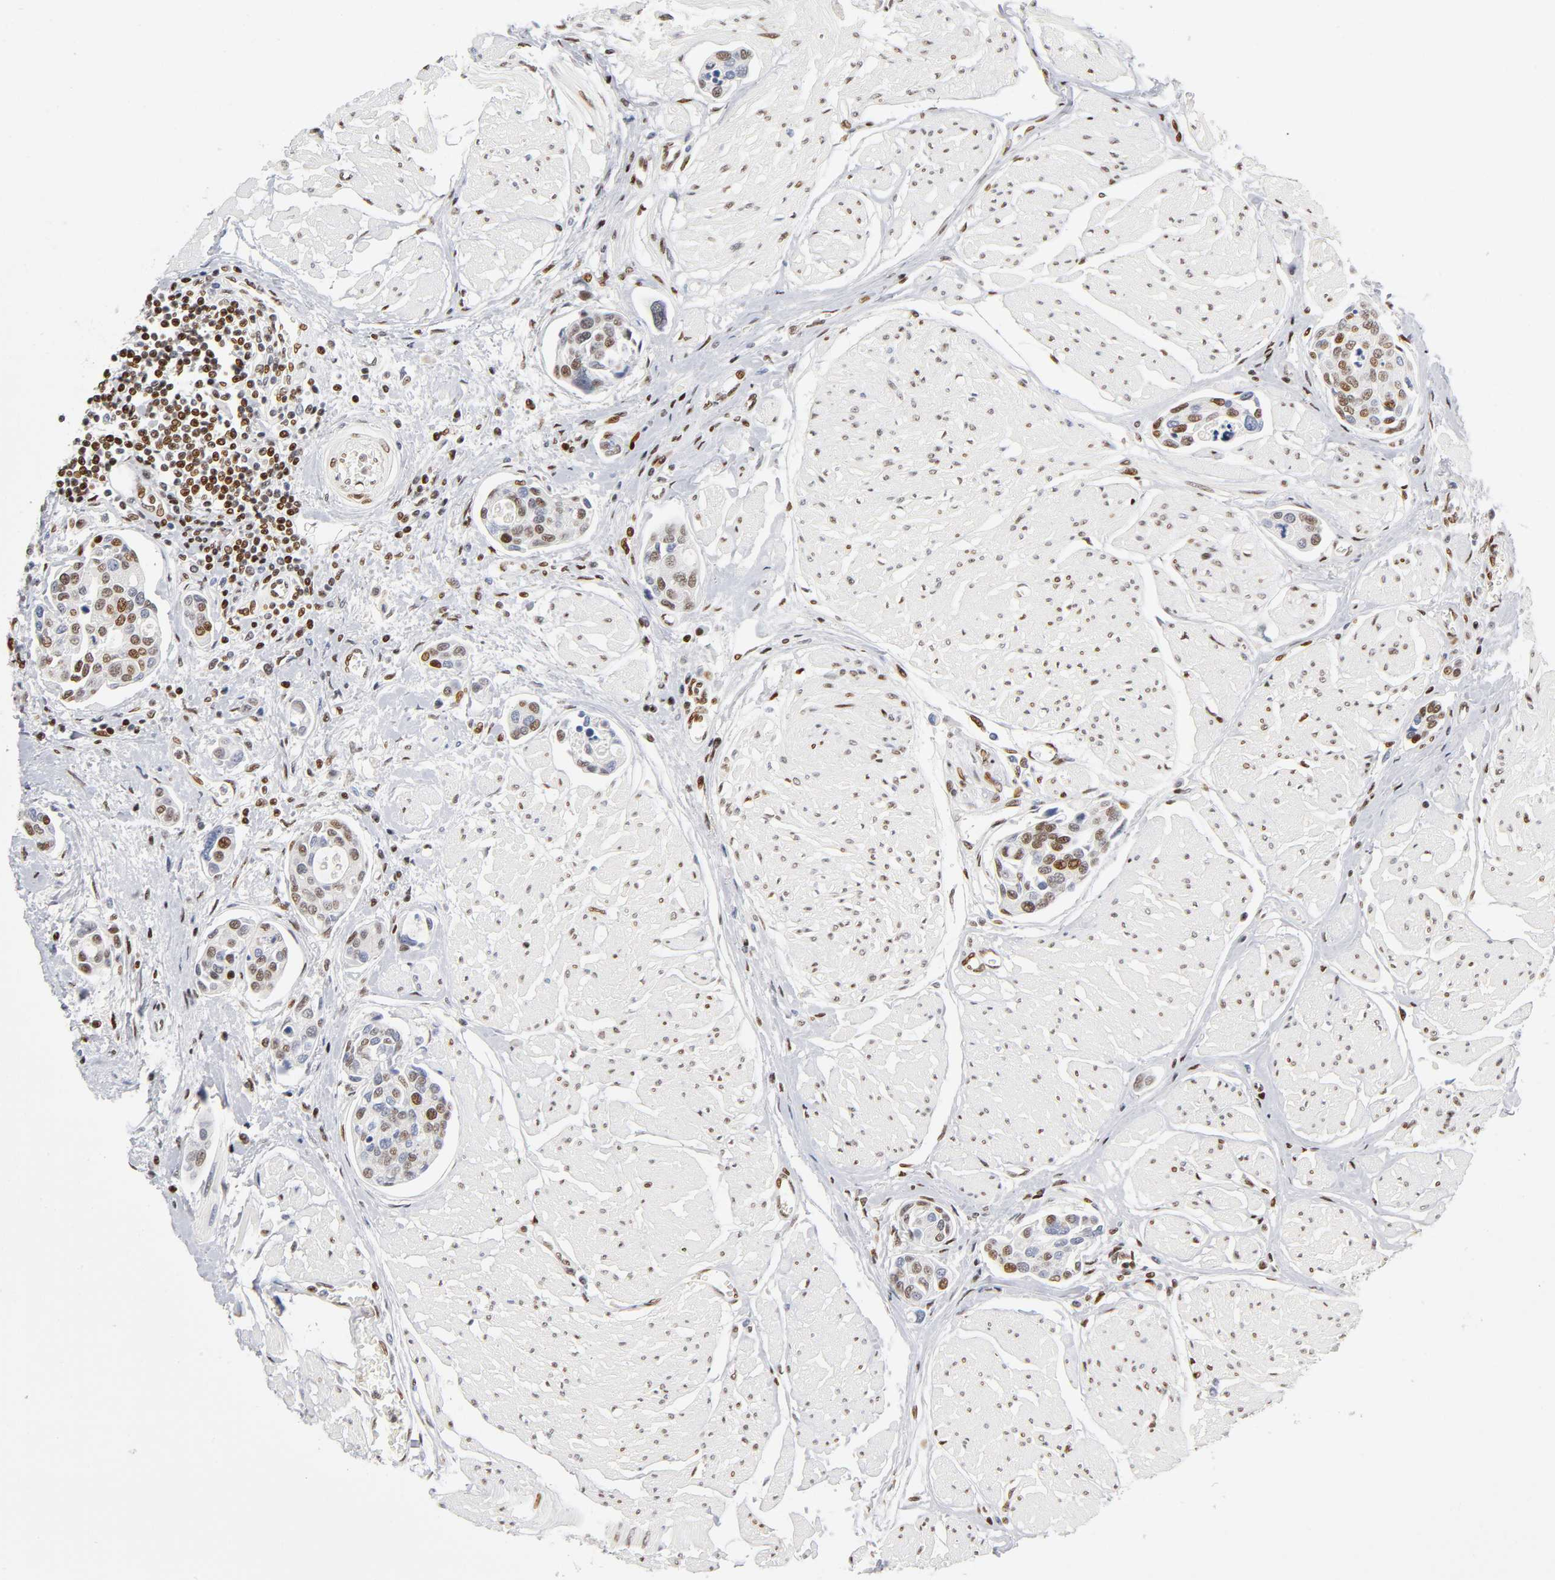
{"staining": {"intensity": "moderate", "quantity": "25%-75%", "location": "nuclear"}, "tissue": "urothelial cancer", "cell_type": "Tumor cells", "image_type": "cancer", "snomed": [{"axis": "morphology", "description": "Urothelial carcinoma, High grade"}, {"axis": "topography", "description": "Urinary bladder"}], "caption": "Tumor cells display medium levels of moderate nuclear staining in approximately 25%-75% of cells in urothelial carcinoma (high-grade).", "gene": "SP3", "patient": {"sex": "male", "age": 78}}